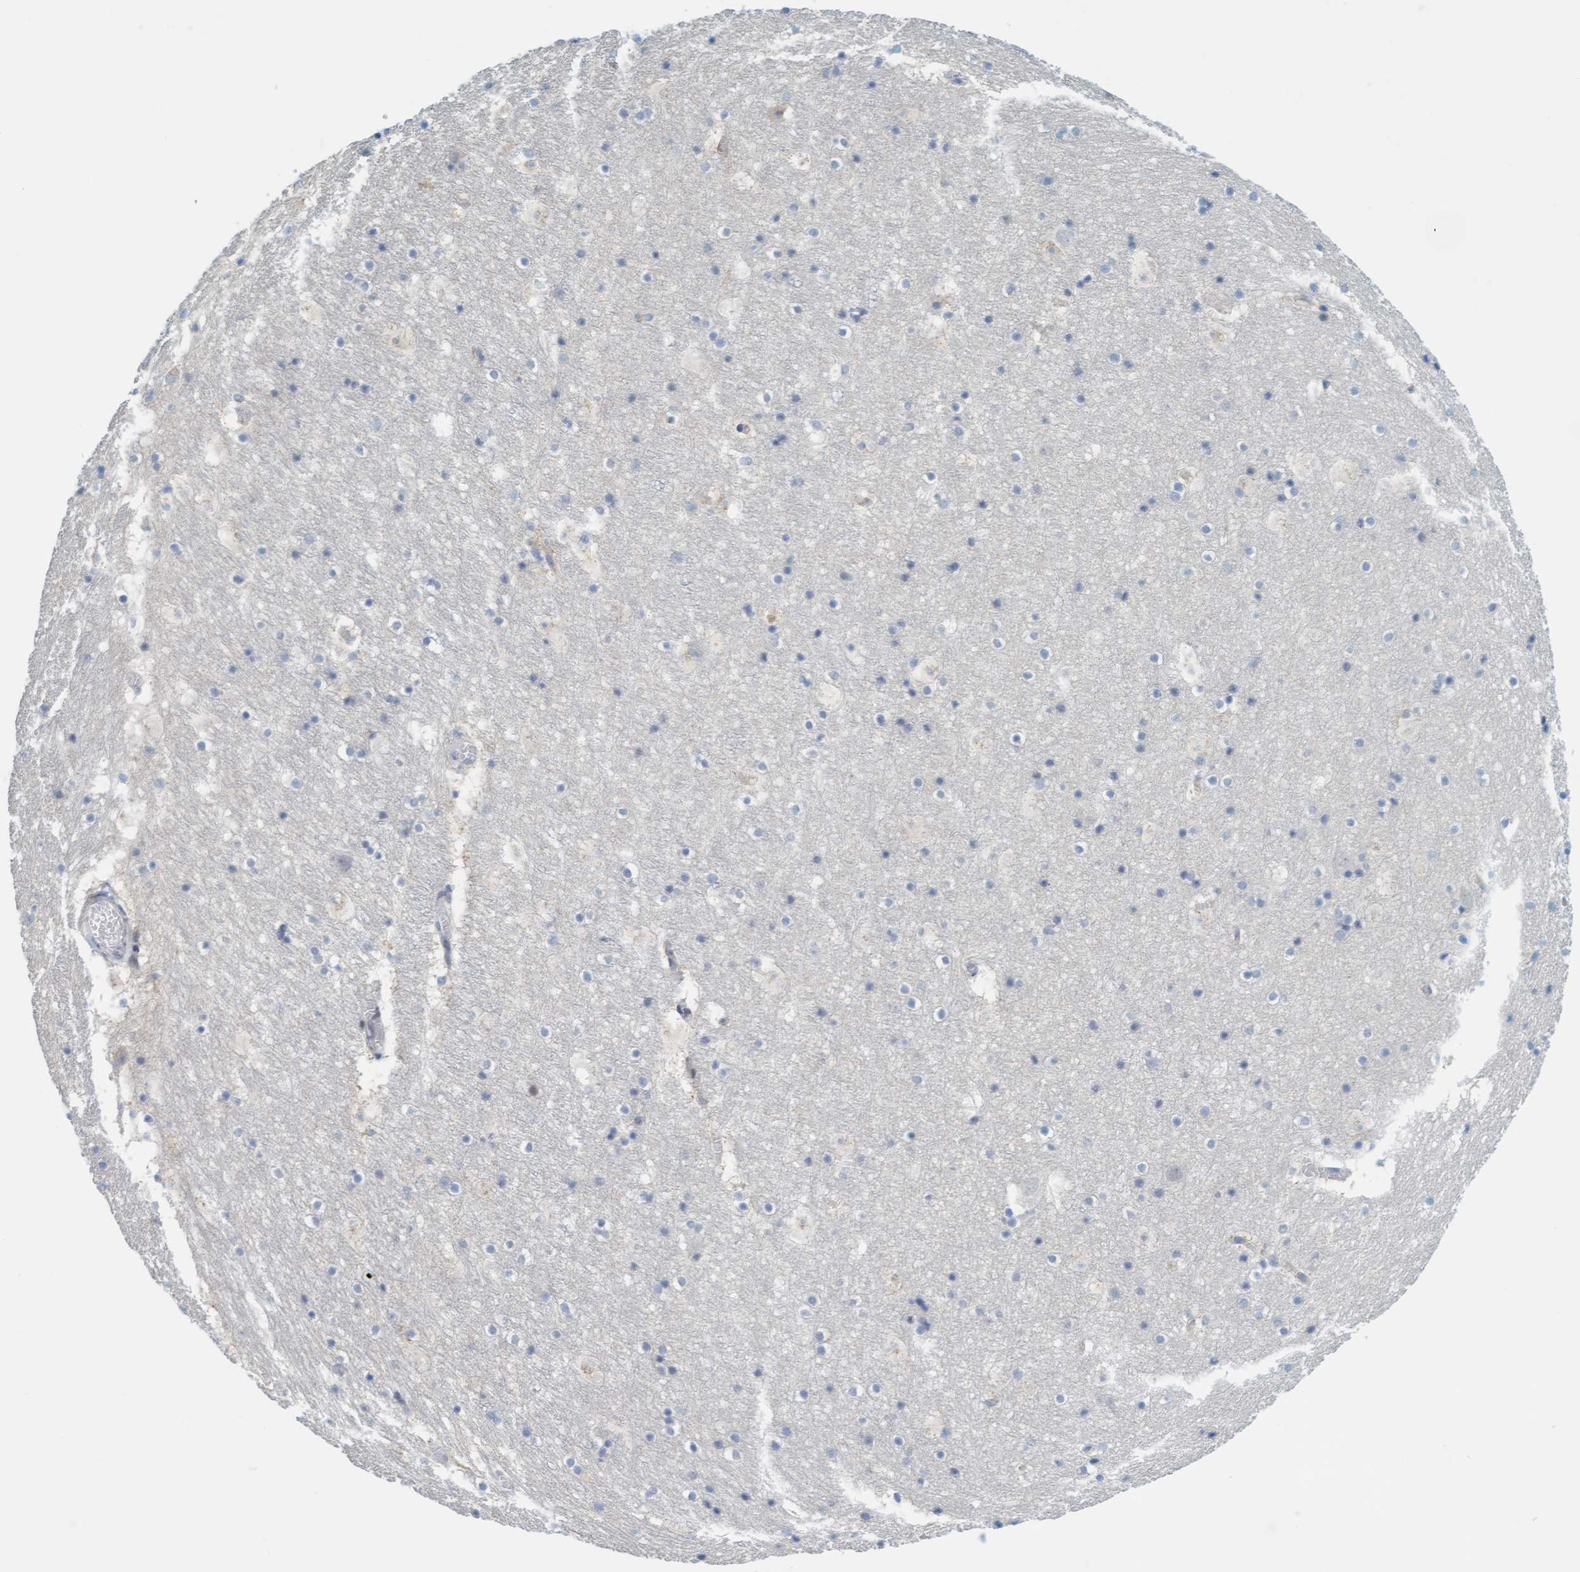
{"staining": {"intensity": "negative", "quantity": "none", "location": "none"}, "tissue": "hippocampus", "cell_type": "Glial cells", "image_type": "normal", "snomed": [{"axis": "morphology", "description": "Normal tissue, NOS"}, {"axis": "topography", "description": "Hippocampus"}], "caption": "IHC of normal hippocampus exhibits no staining in glial cells.", "gene": "CPA3", "patient": {"sex": "male", "age": 45}}